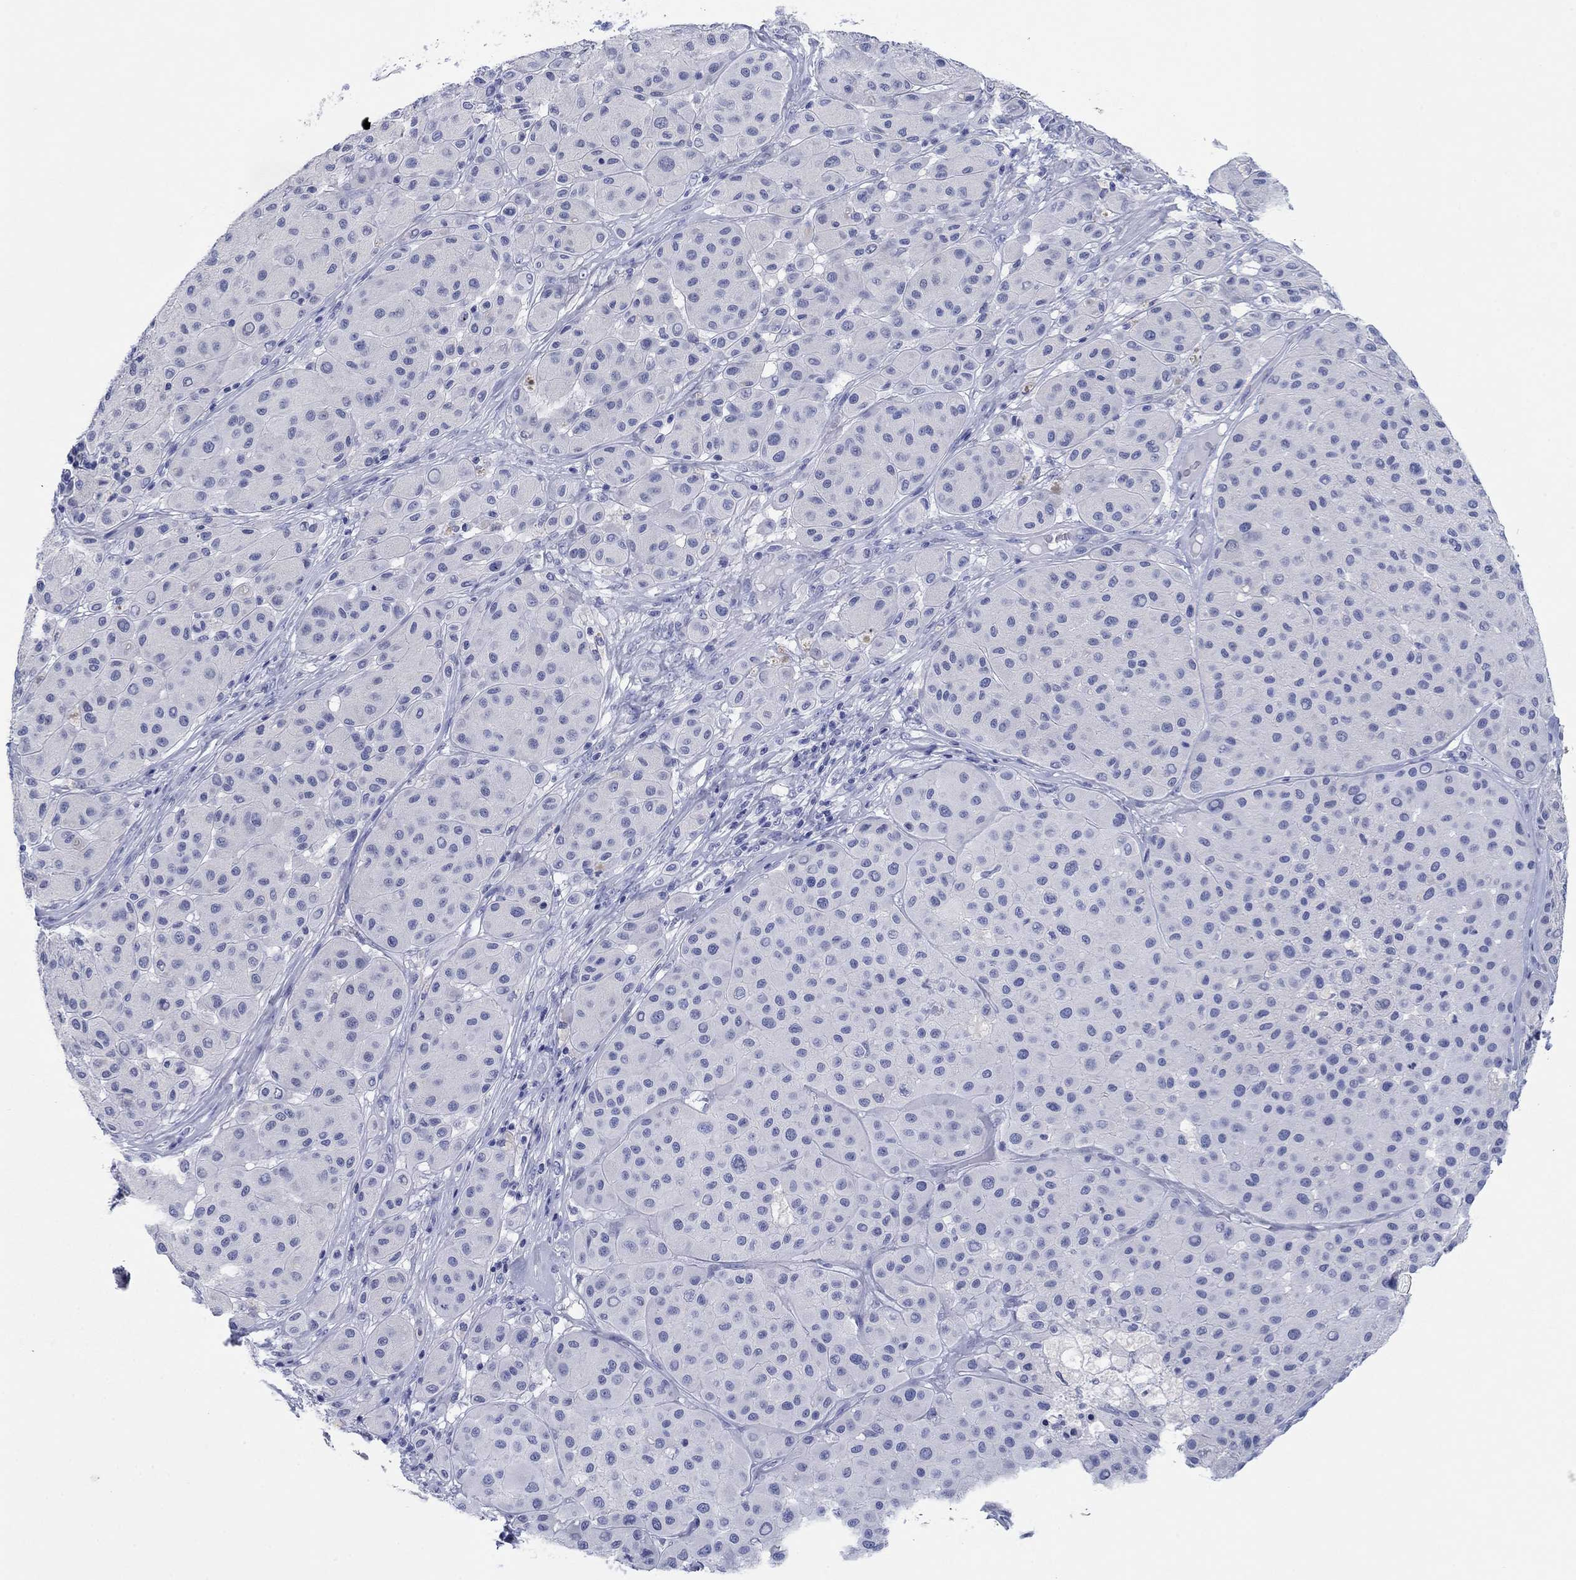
{"staining": {"intensity": "negative", "quantity": "none", "location": "none"}, "tissue": "melanoma", "cell_type": "Tumor cells", "image_type": "cancer", "snomed": [{"axis": "morphology", "description": "Malignant melanoma, Metastatic site"}, {"axis": "topography", "description": "Smooth muscle"}], "caption": "High magnification brightfield microscopy of melanoma stained with DAB (brown) and counterstained with hematoxylin (blue): tumor cells show no significant staining.", "gene": "PDYN", "patient": {"sex": "male", "age": 41}}